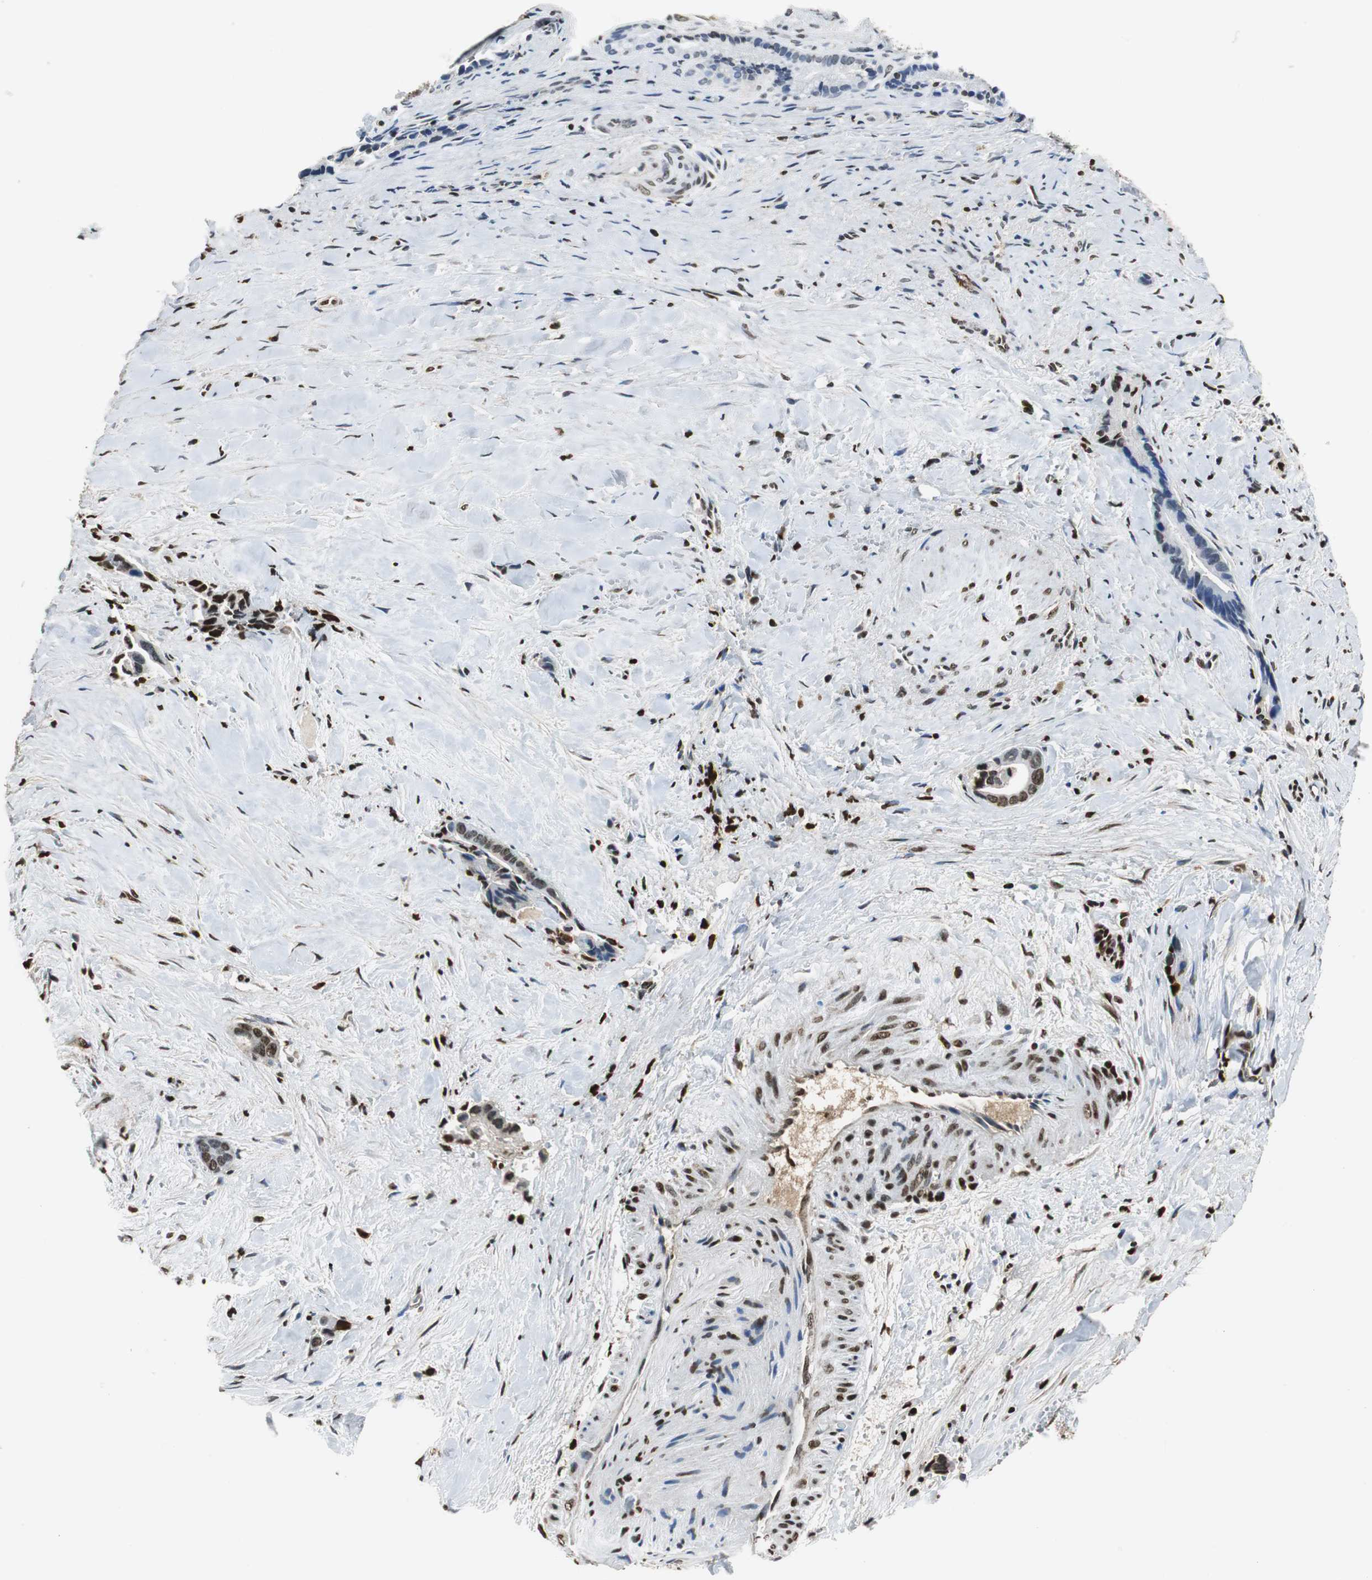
{"staining": {"intensity": "weak", "quantity": "<25%", "location": "nuclear"}, "tissue": "liver cancer", "cell_type": "Tumor cells", "image_type": "cancer", "snomed": [{"axis": "morphology", "description": "Cholangiocarcinoma"}, {"axis": "topography", "description": "Liver"}], "caption": "Immunohistochemical staining of liver cancer (cholangiocarcinoma) demonstrates no significant staining in tumor cells.", "gene": "ORM1", "patient": {"sex": "female", "age": 55}}